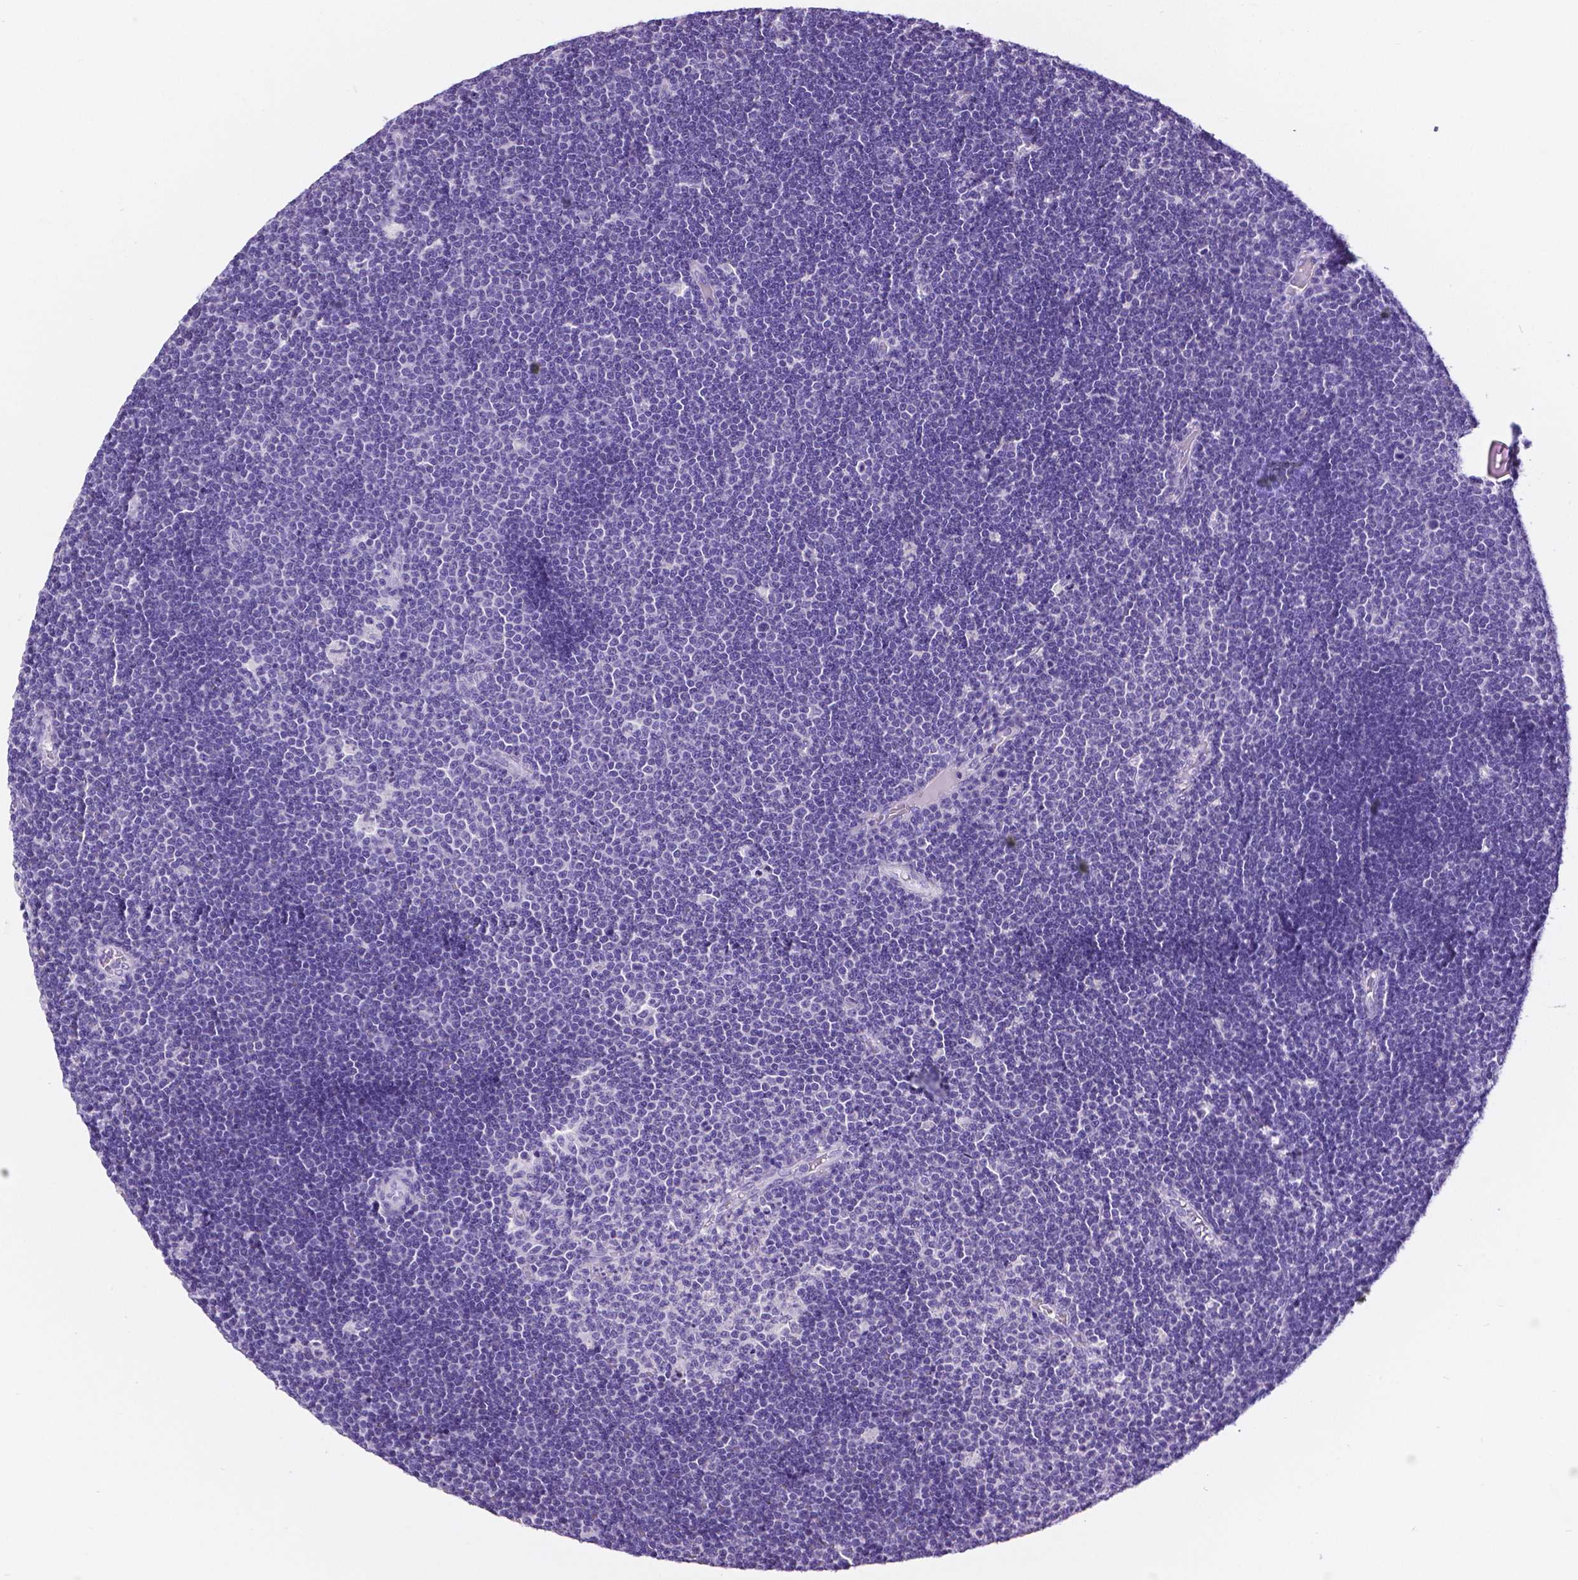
{"staining": {"intensity": "negative", "quantity": "none", "location": "none"}, "tissue": "lymphoma", "cell_type": "Tumor cells", "image_type": "cancer", "snomed": [{"axis": "morphology", "description": "Malignant lymphoma, non-Hodgkin's type, Low grade"}, {"axis": "topography", "description": "Brain"}], "caption": "The photomicrograph shows no significant positivity in tumor cells of low-grade malignant lymphoma, non-Hodgkin's type.", "gene": "SATB2", "patient": {"sex": "female", "age": 66}}